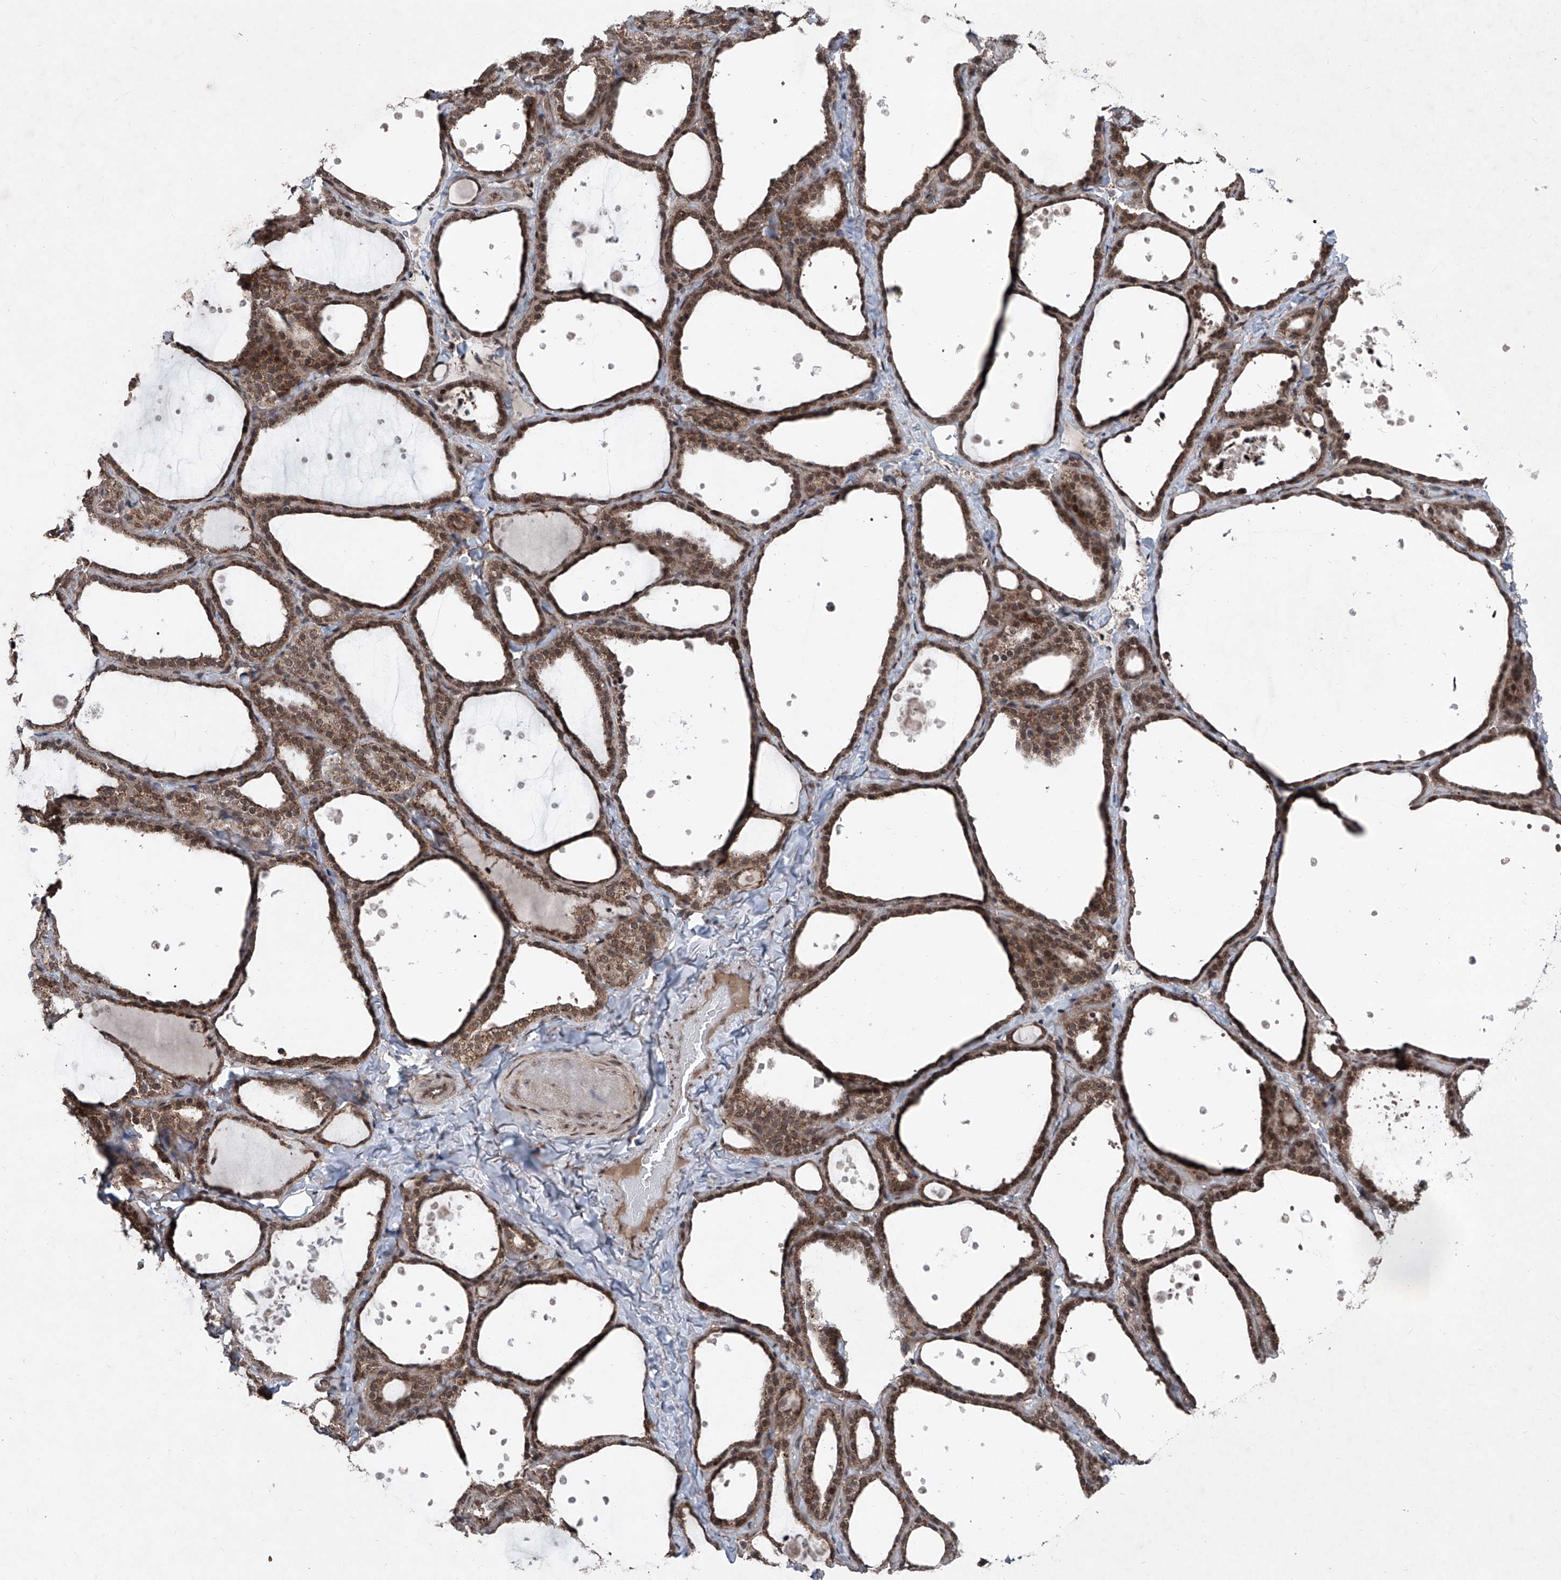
{"staining": {"intensity": "moderate", "quantity": ">75%", "location": "cytoplasmic/membranous"}, "tissue": "thyroid gland", "cell_type": "Glandular cells", "image_type": "normal", "snomed": [{"axis": "morphology", "description": "Normal tissue, NOS"}, {"axis": "topography", "description": "Thyroid gland"}], "caption": "Approximately >75% of glandular cells in benign human thyroid gland show moderate cytoplasmic/membranous protein positivity as visualized by brown immunohistochemical staining.", "gene": "COA7", "patient": {"sex": "female", "age": 44}}